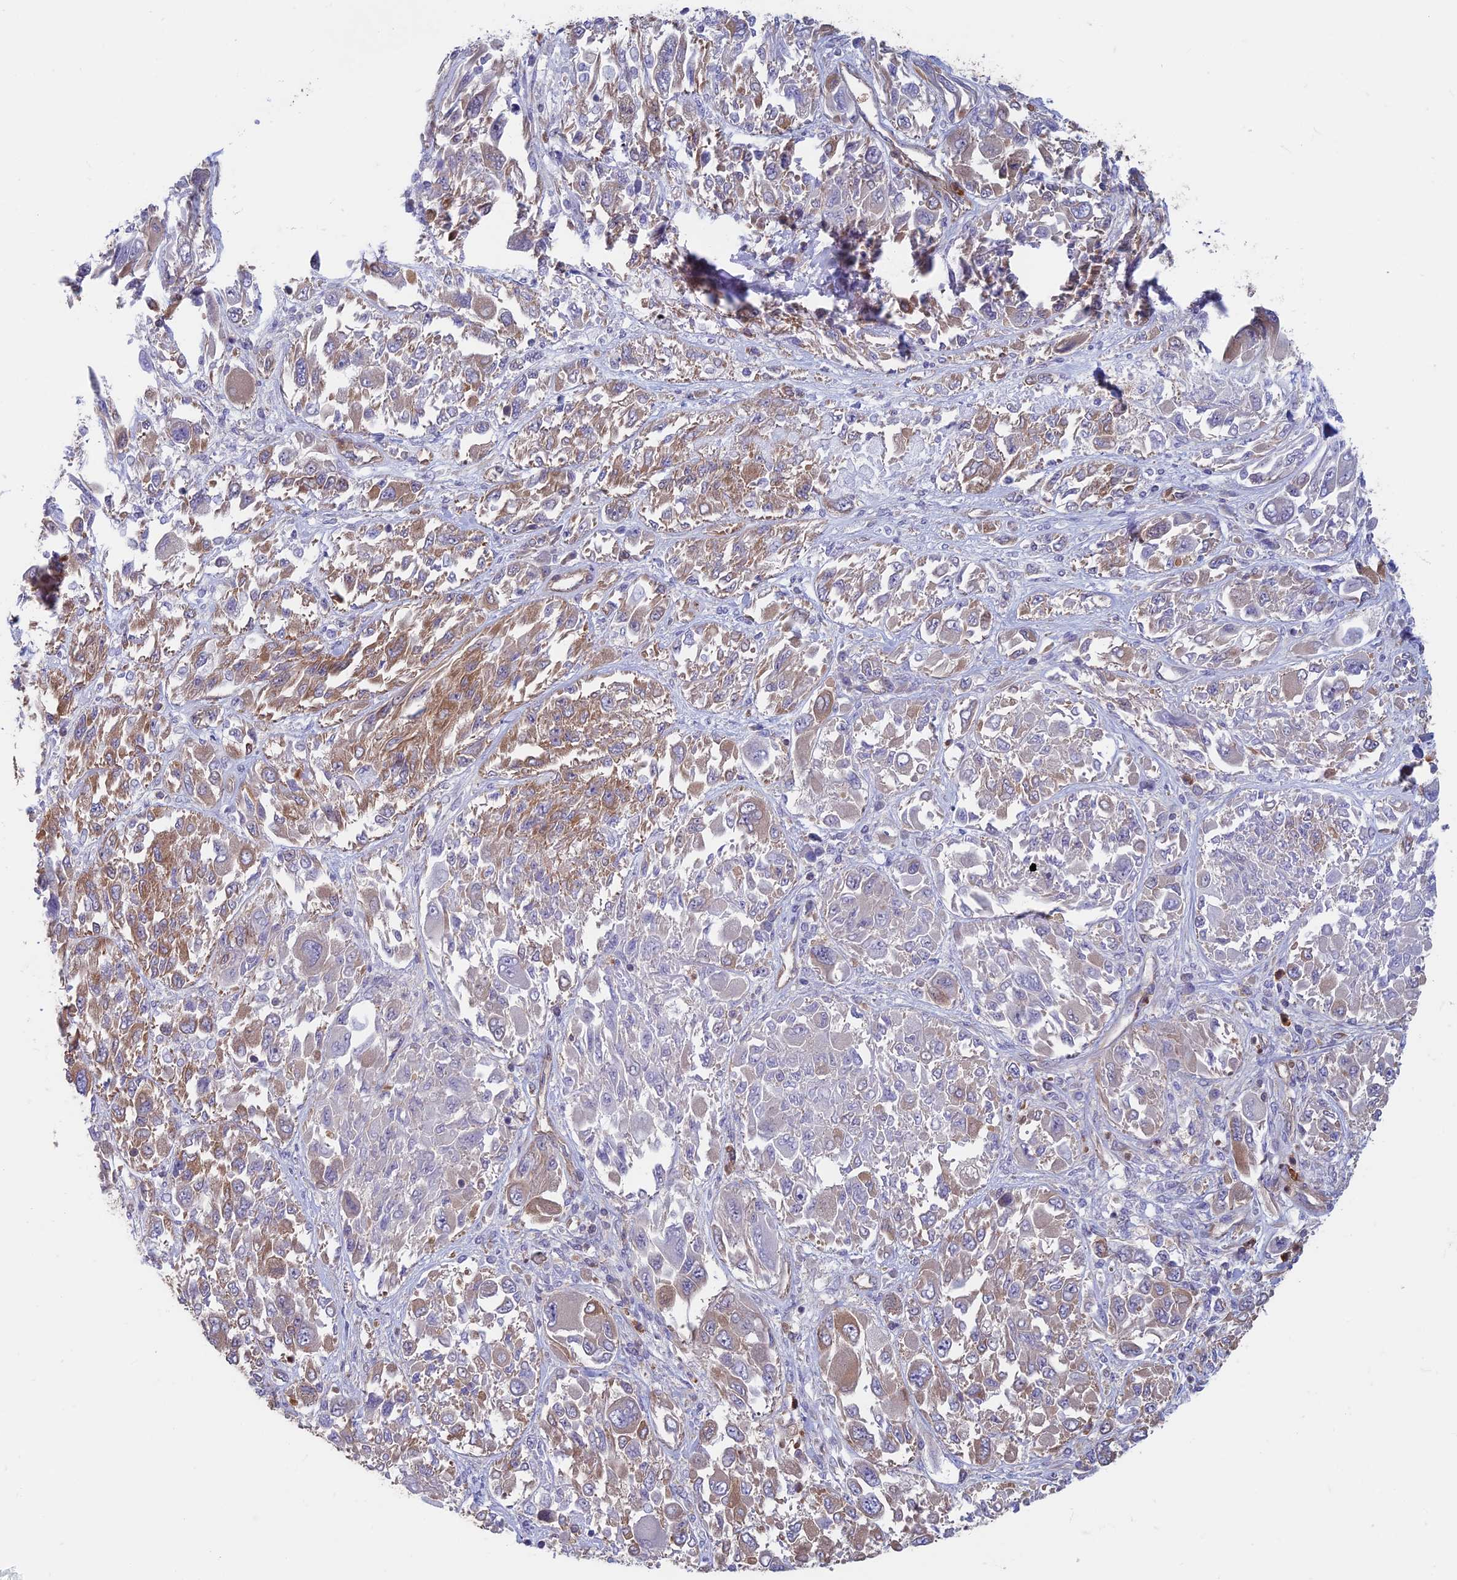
{"staining": {"intensity": "moderate", "quantity": "25%-75%", "location": "cytoplasmic/membranous"}, "tissue": "melanoma", "cell_type": "Tumor cells", "image_type": "cancer", "snomed": [{"axis": "morphology", "description": "Malignant melanoma, NOS"}, {"axis": "topography", "description": "Skin"}], "caption": "This is an image of IHC staining of melanoma, which shows moderate staining in the cytoplasmic/membranous of tumor cells.", "gene": "DNM1L", "patient": {"sex": "female", "age": 91}}